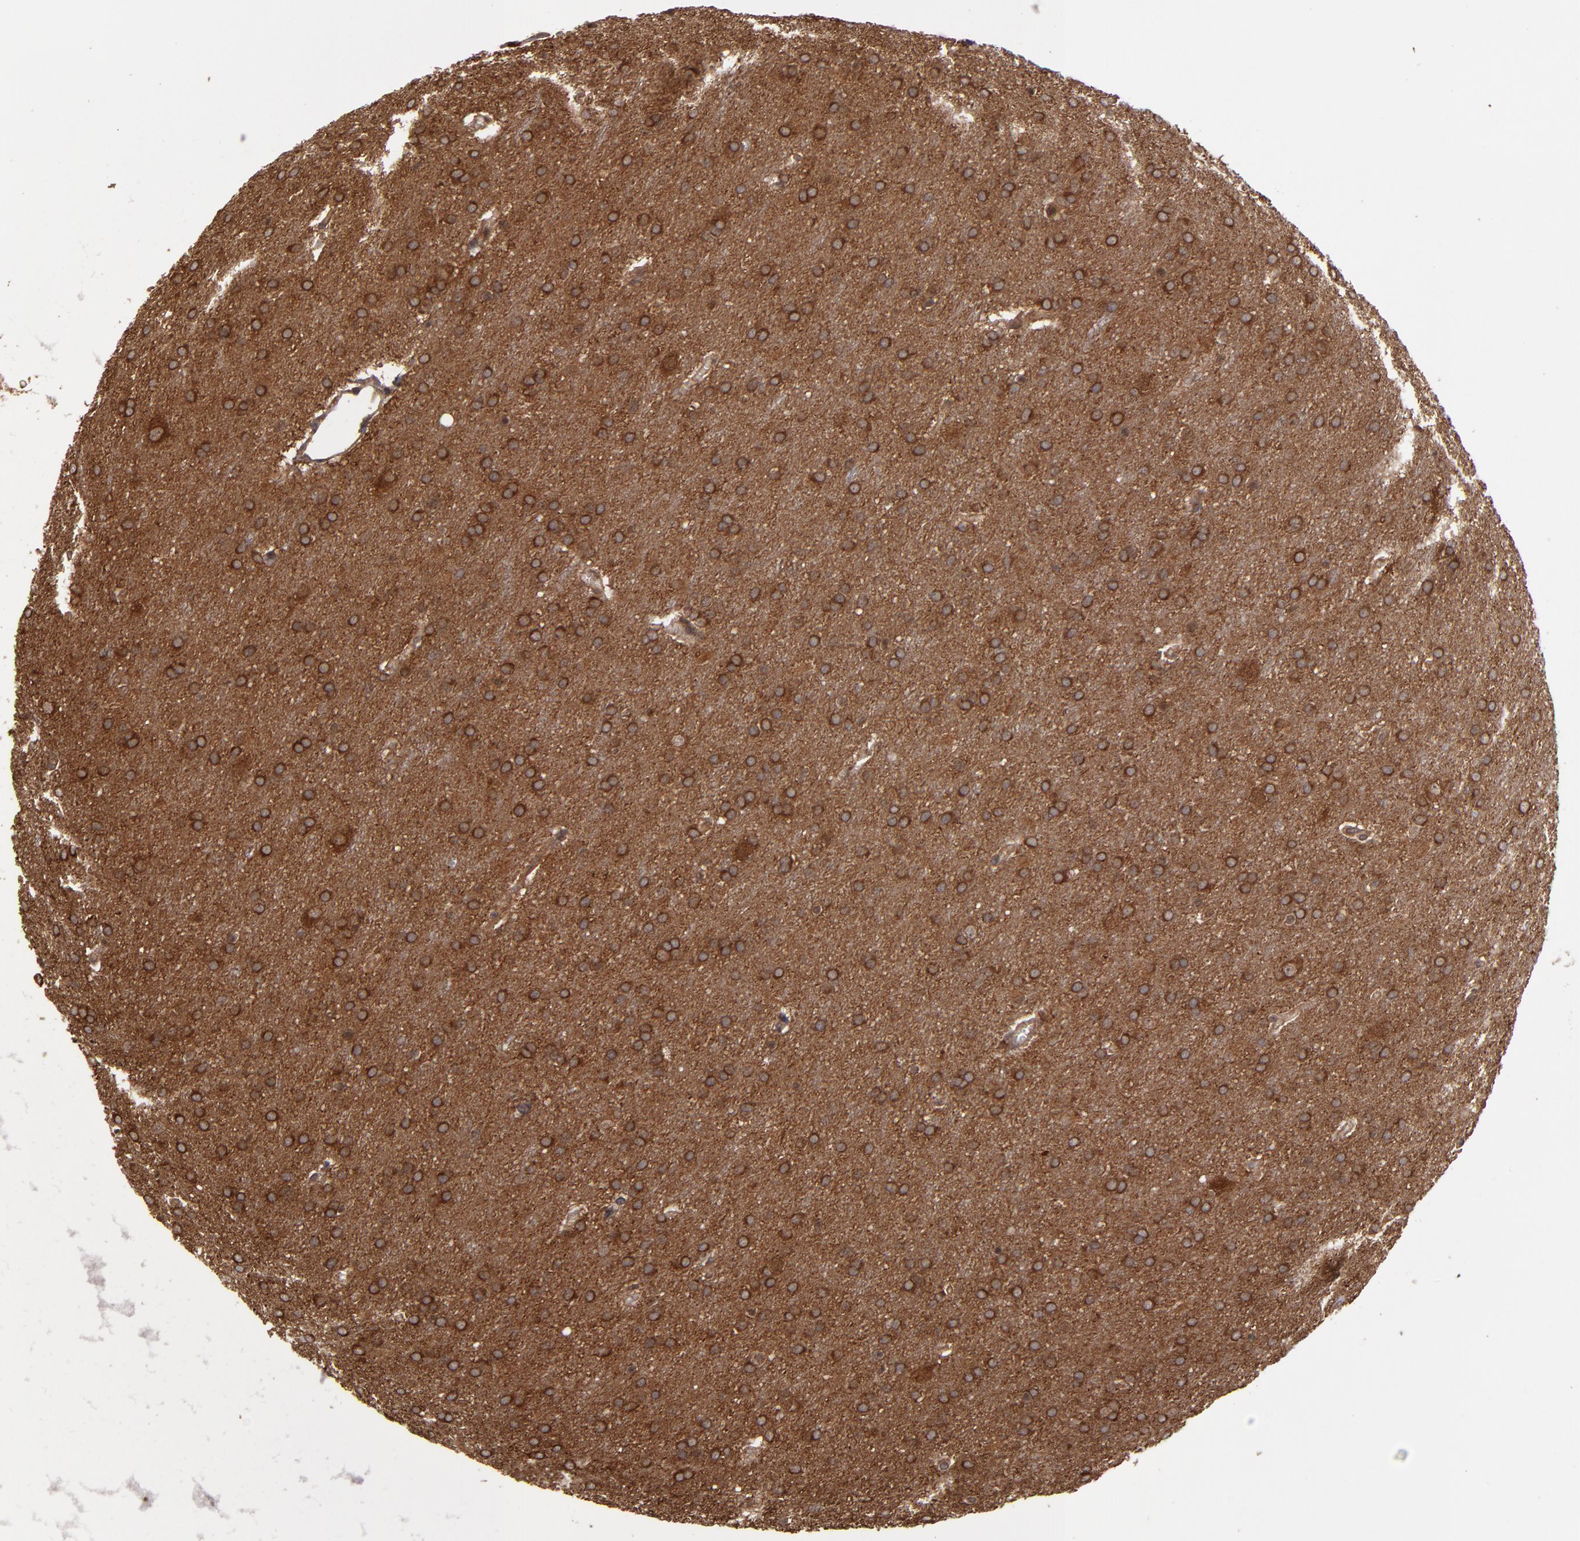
{"staining": {"intensity": "moderate", "quantity": ">75%", "location": "cytoplasmic/membranous"}, "tissue": "glioma", "cell_type": "Tumor cells", "image_type": "cancer", "snomed": [{"axis": "morphology", "description": "Glioma, malignant, Low grade"}, {"axis": "topography", "description": "Brain"}], "caption": "A brown stain highlights moderate cytoplasmic/membranous expression of a protein in human low-grade glioma (malignant) tumor cells.", "gene": "RPS6KA6", "patient": {"sex": "female", "age": 32}}